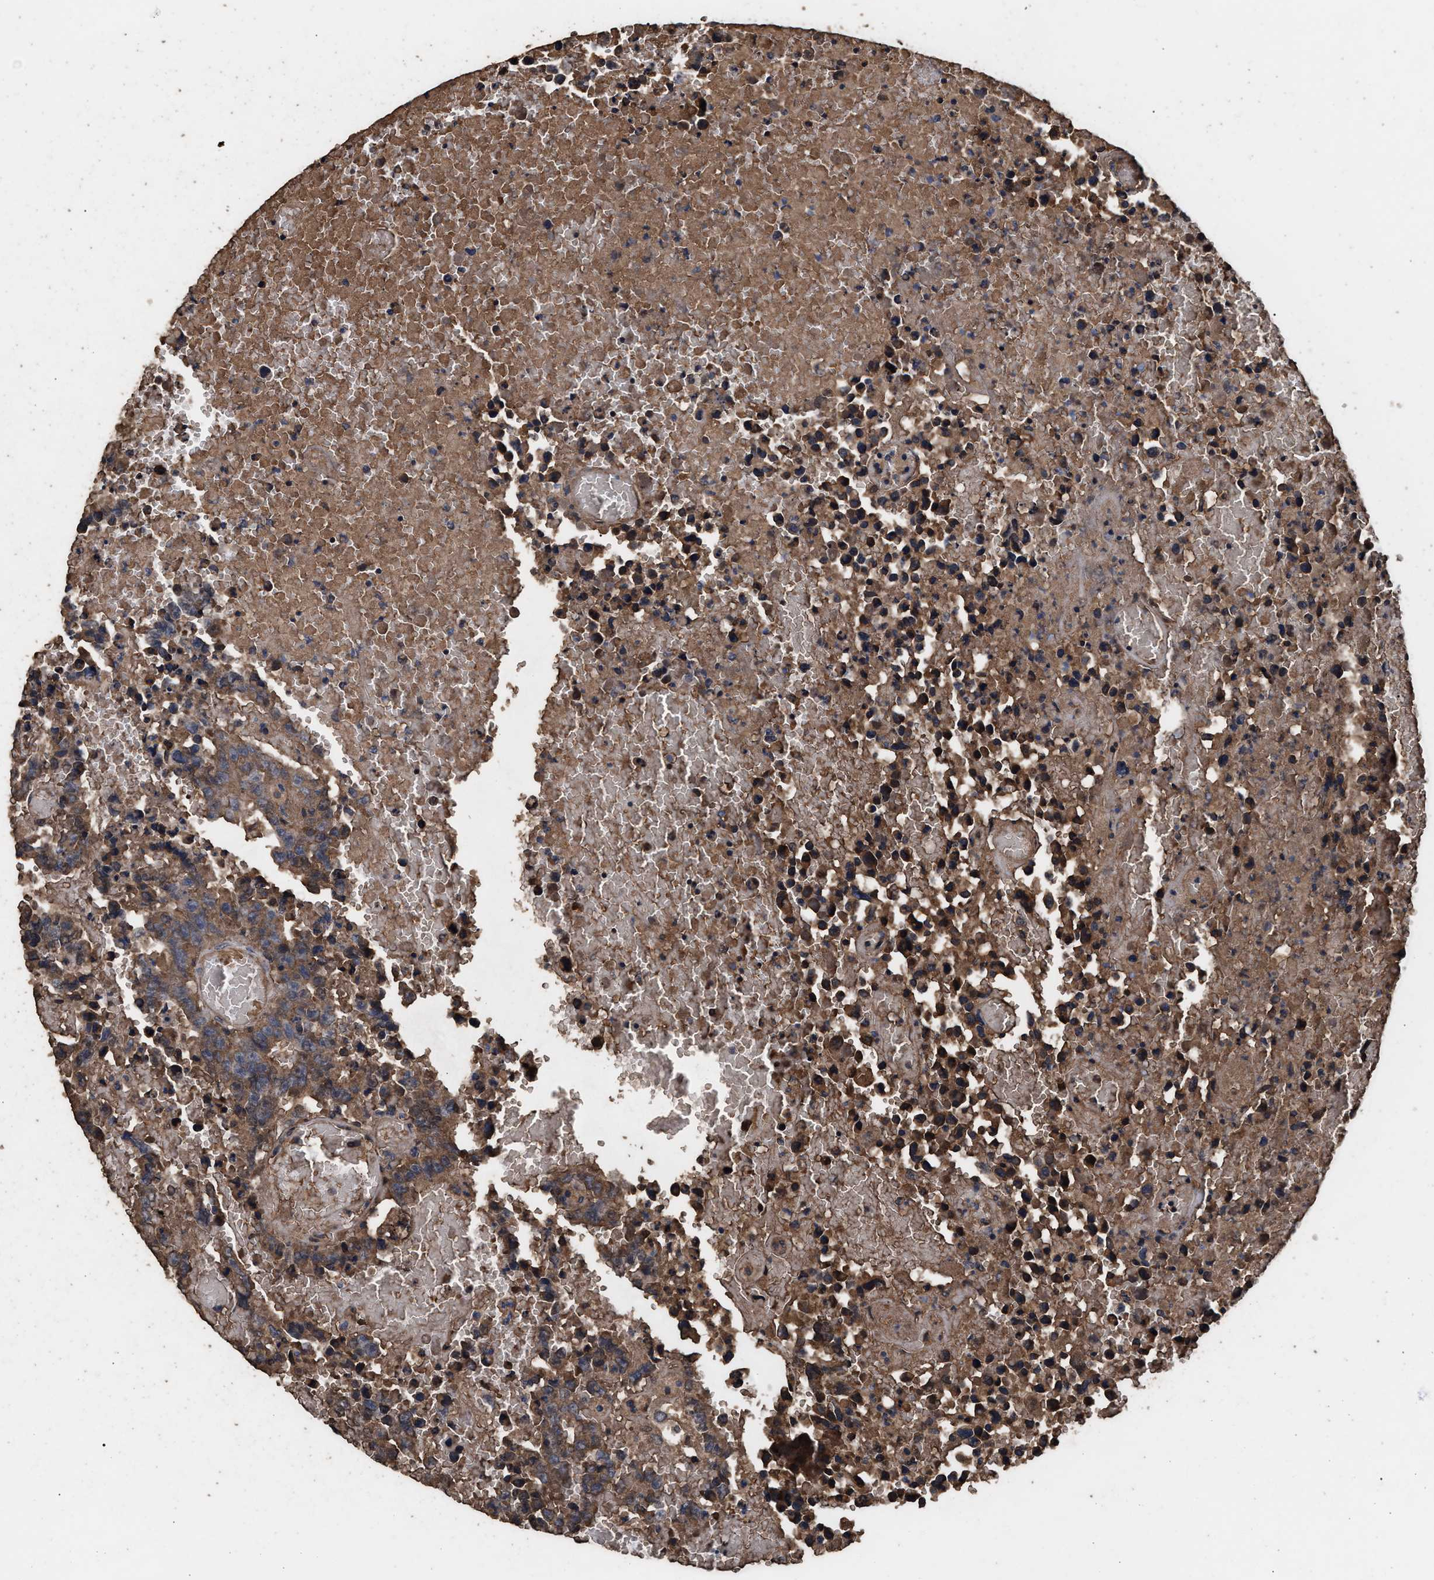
{"staining": {"intensity": "moderate", "quantity": ">75%", "location": "cytoplasmic/membranous"}, "tissue": "testis cancer", "cell_type": "Tumor cells", "image_type": "cancer", "snomed": [{"axis": "morphology", "description": "Carcinoma, Embryonal, NOS"}, {"axis": "topography", "description": "Testis"}], "caption": "Embryonal carcinoma (testis) stained with immunohistochemistry demonstrates moderate cytoplasmic/membranous expression in approximately >75% of tumor cells. The protein of interest is shown in brown color, while the nuclei are stained blue.", "gene": "KYAT1", "patient": {"sex": "male", "age": 25}}